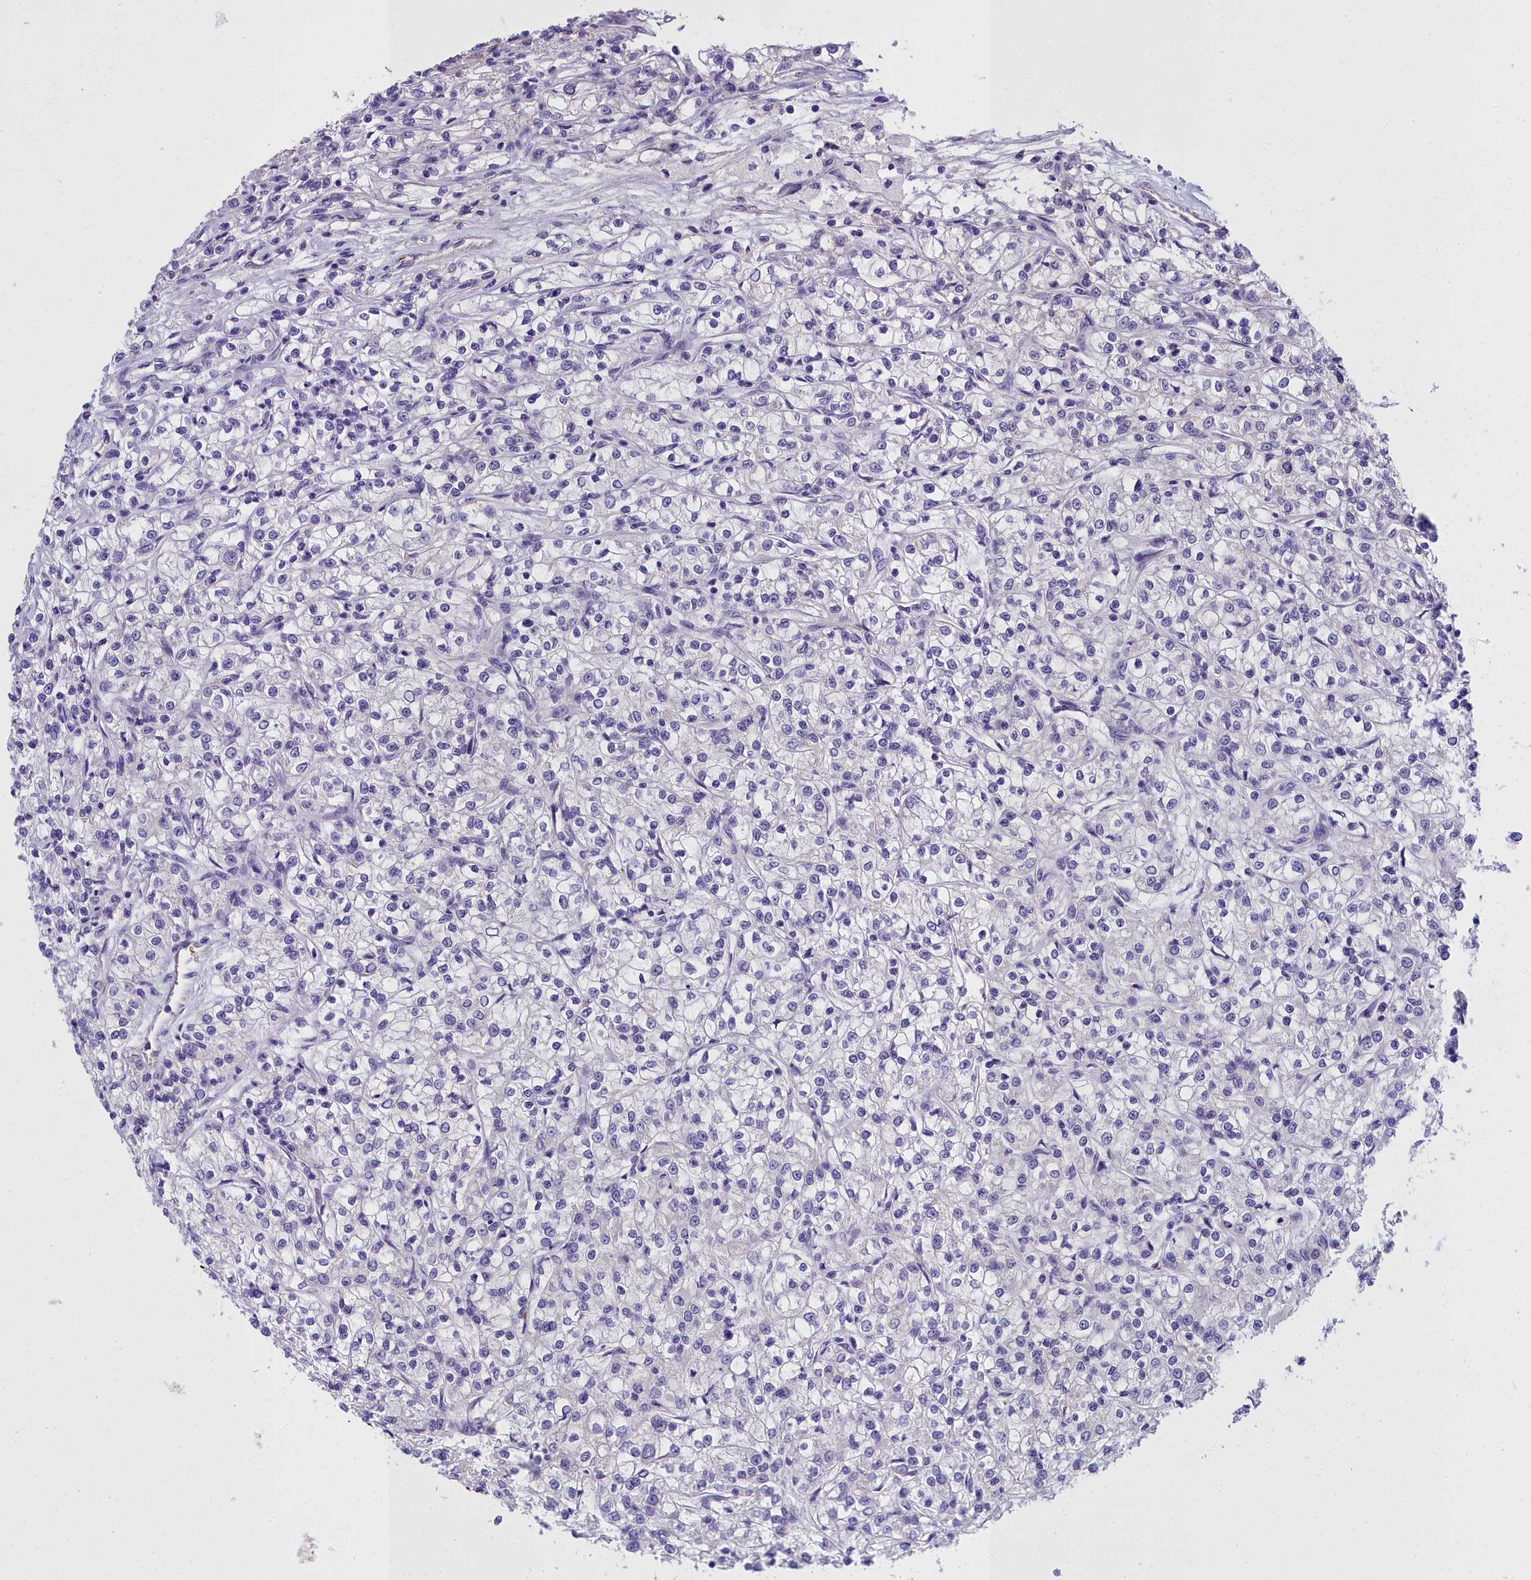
{"staining": {"intensity": "negative", "quantity": "none", "location": "none"}, "tissue": "renal cancer", "cell_type": "Tumor cells", "image_type": "cancer", "snomed": [{"axis": "morphology", "description": "Adenocarcinoma, NOS"}, {"axis": "topography", "description": "Kidney"}], "caption": "Tumor cells are negative for protein expression in human adenocarcinoma (renal).", "gene": "TIMM22", "patient": {"sex": "female", "age": 59}}